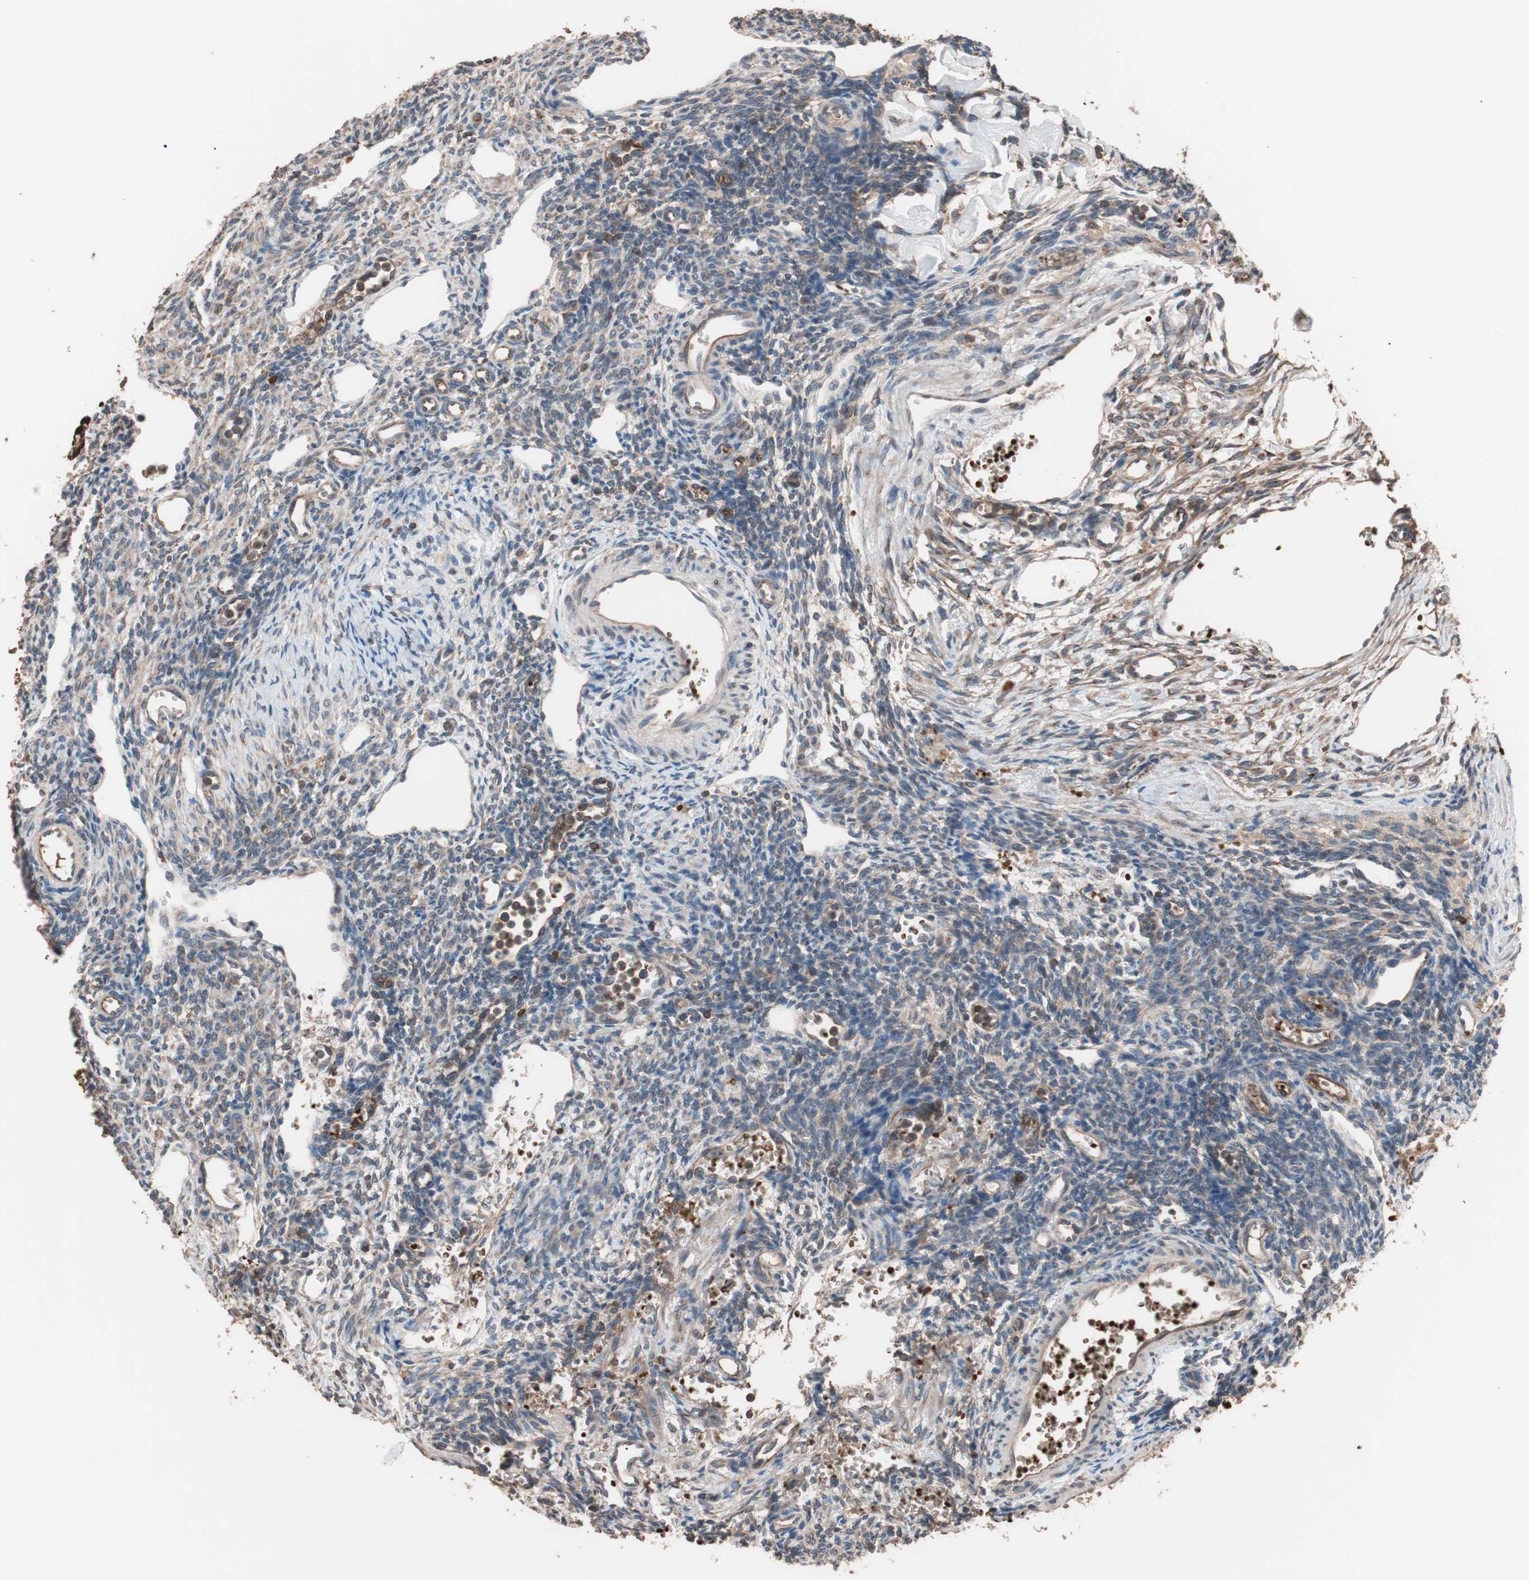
{"staining": {"intensity": "moderate", "quantity": "25%-75%", "location": "cytoplasmic/membranous"}, "tissue": "ovary", "cell_type": "Ovarian stroma cells", "image_type": "normal", "snomed": [{"axis": "morphology", "description": "Normal tissue, NOS"}, {"axis": "topography", "description": "Ovary"}], "caption": "Brown immunohistochemical staining in unremarkable human ovary reveals moderate cytoplasmic/membranous expression in approximately 25%-75% of ovarian stroma cells. (Brightfield microscopy of DAB IHC at high magnification).", "gene": "GLYCTK", "patient": {"sex": "female", "age": 33}}